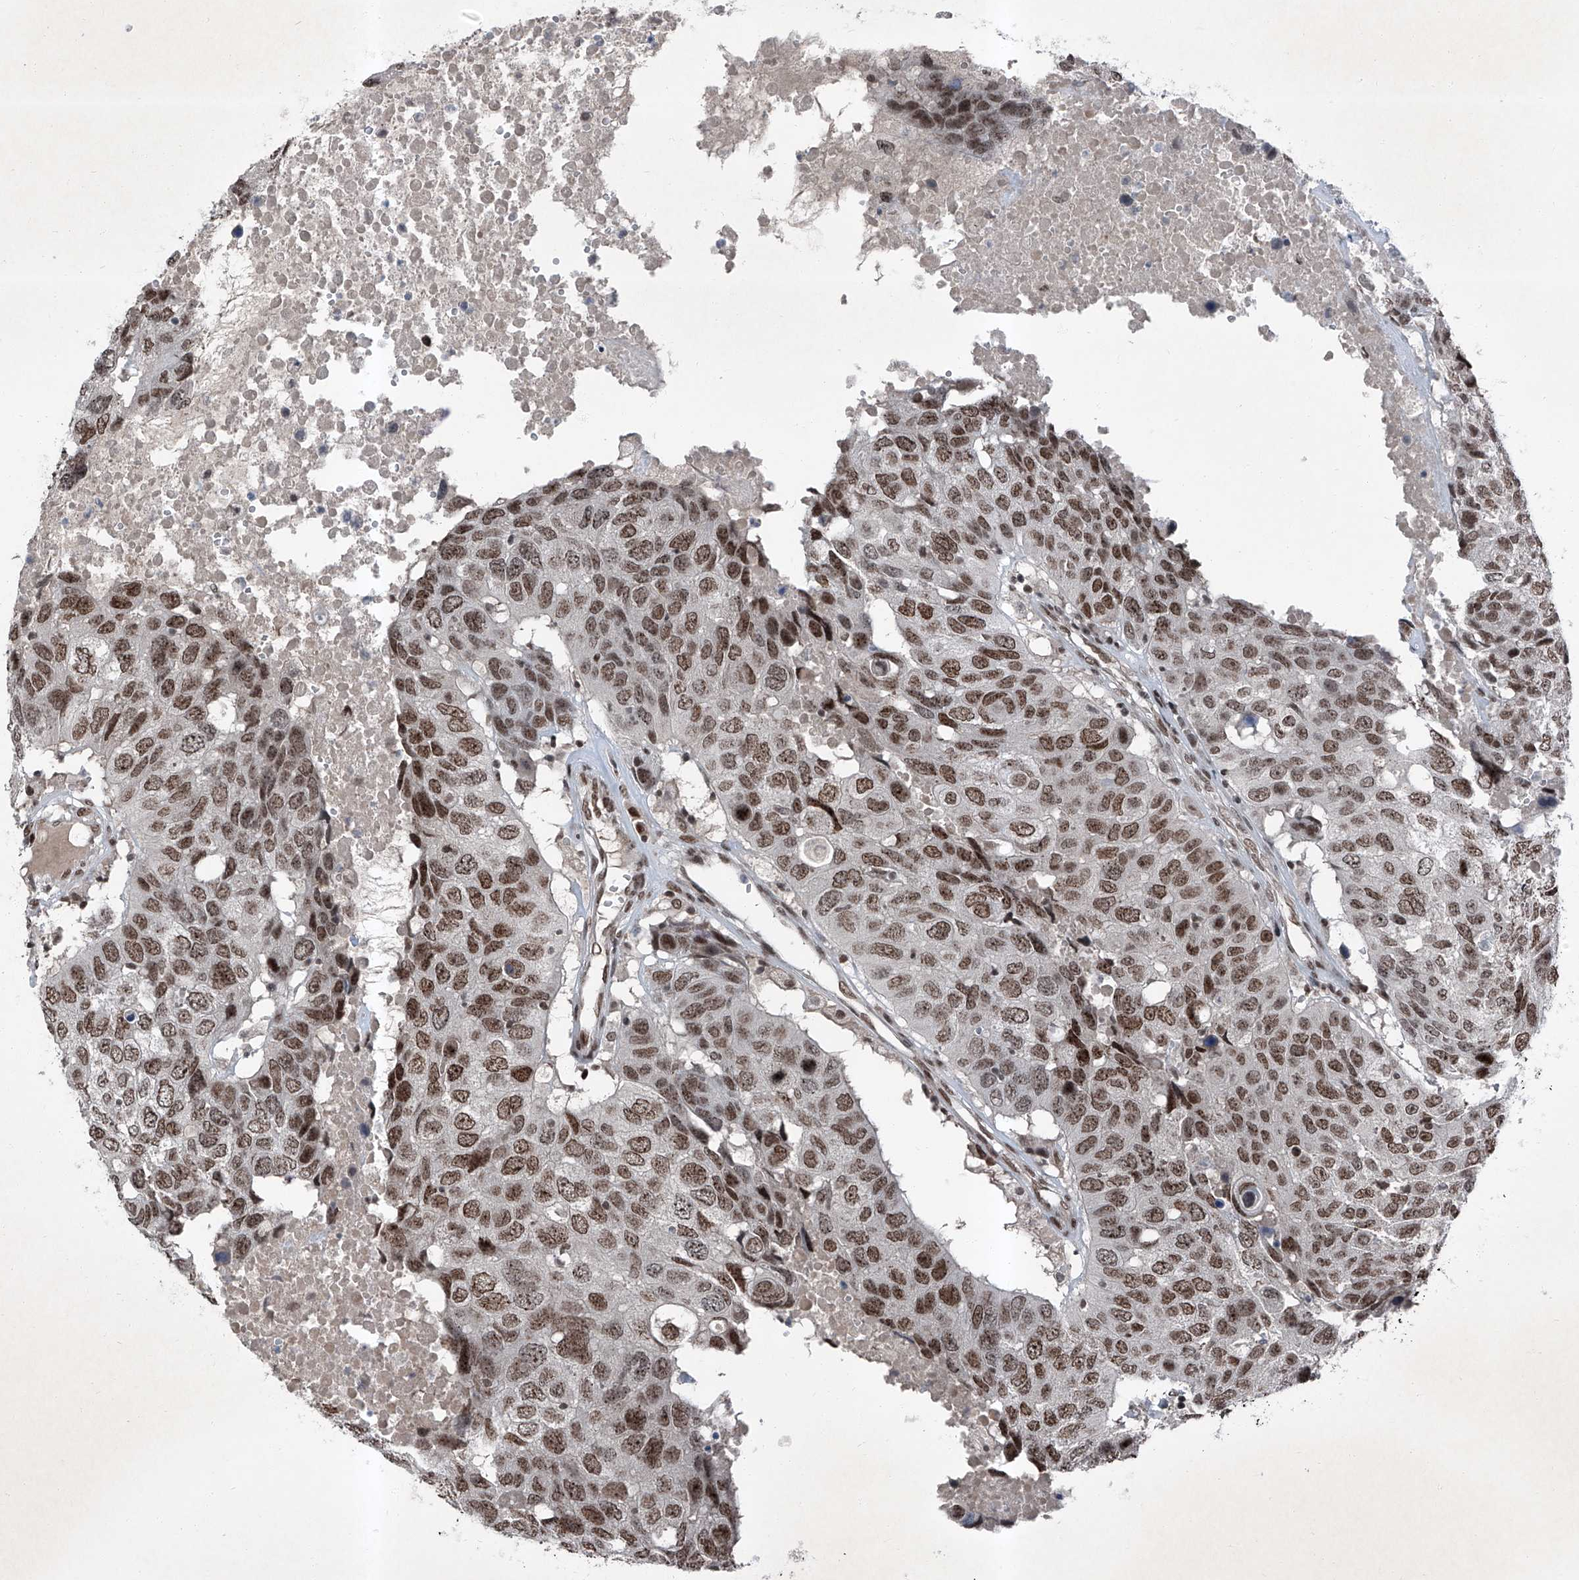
{"staining": {"intensity": "strong", "quantity": ">75%", "location": "nuclear"}, "tissue": "head and neck cancer", "cell_type": "Tumor cells", "image_type": "cancer", "snomed": [{"axis": "morphology", "description": "Squamous cell carcinoma, NOS"}, {"axis": "topography", "description": "Head-Neck"}], "caption": "This histopathology image displays immunohistochemistry staining of squamous cell carcinoma (head and neck), with high strong nuclear positivity in approximately >75% of tumor cells.", "gene": "BMI1", "patient": {"sex": "male", "age": 66}}